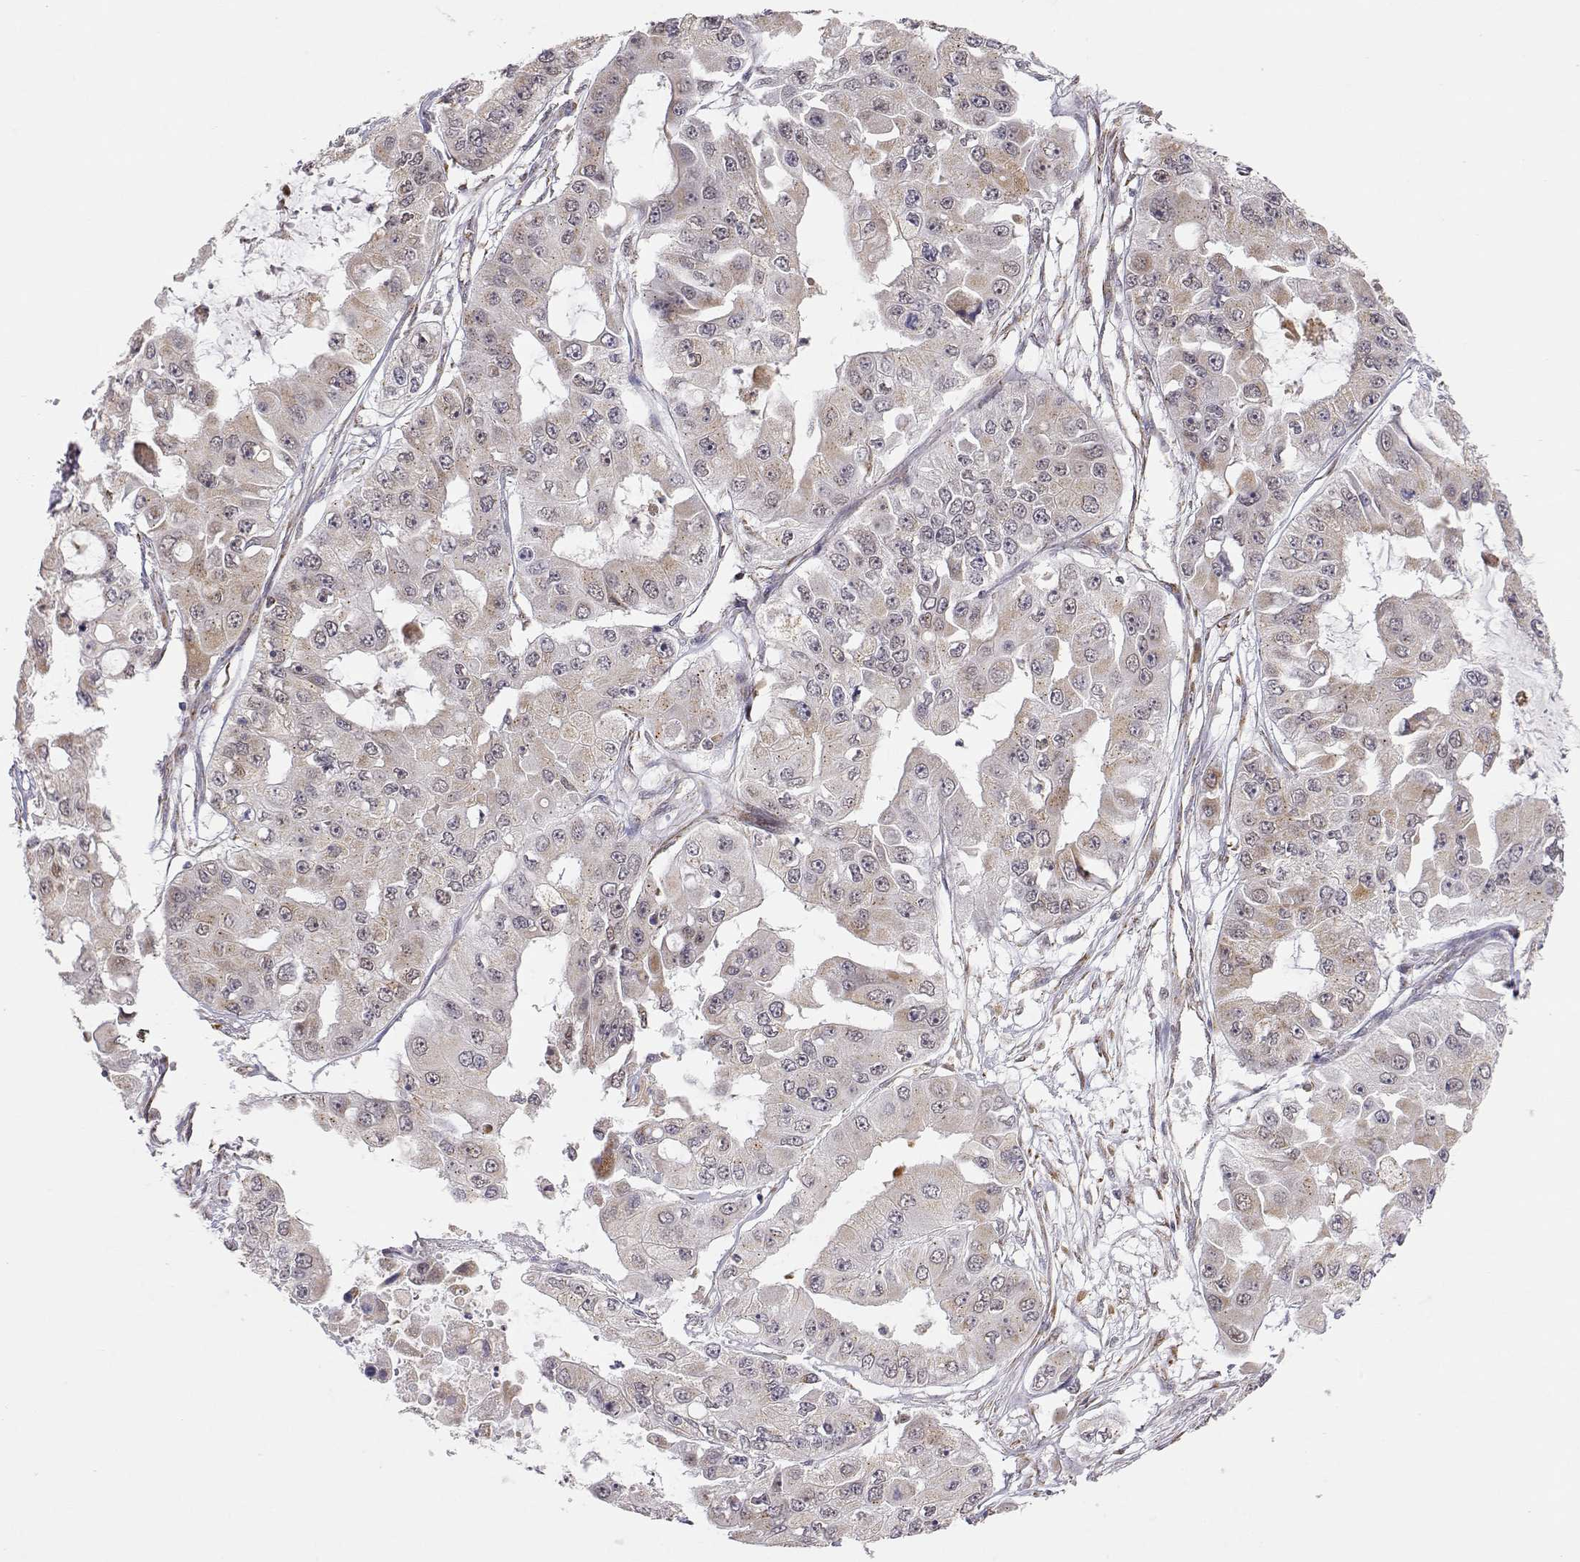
{"staining": {"intensity": "negative", "quantity": "none", "location": "none"}, "tissue": "ovarian cancer", "cell_type": "Tumor cells", "image_type": "cancer", "snomed": [{"axis": "morphology", "description": "Cystadenocarcinoma, serous, NOS"}, {"axis": "topography", "description": "Ovary"}], "caption": "The histopathology image displays no staining of tumor cells in ovarian serous cystadenocarcinoma.", "gene": "EXOG", "patient": {"sex": "female", "age": 56}}